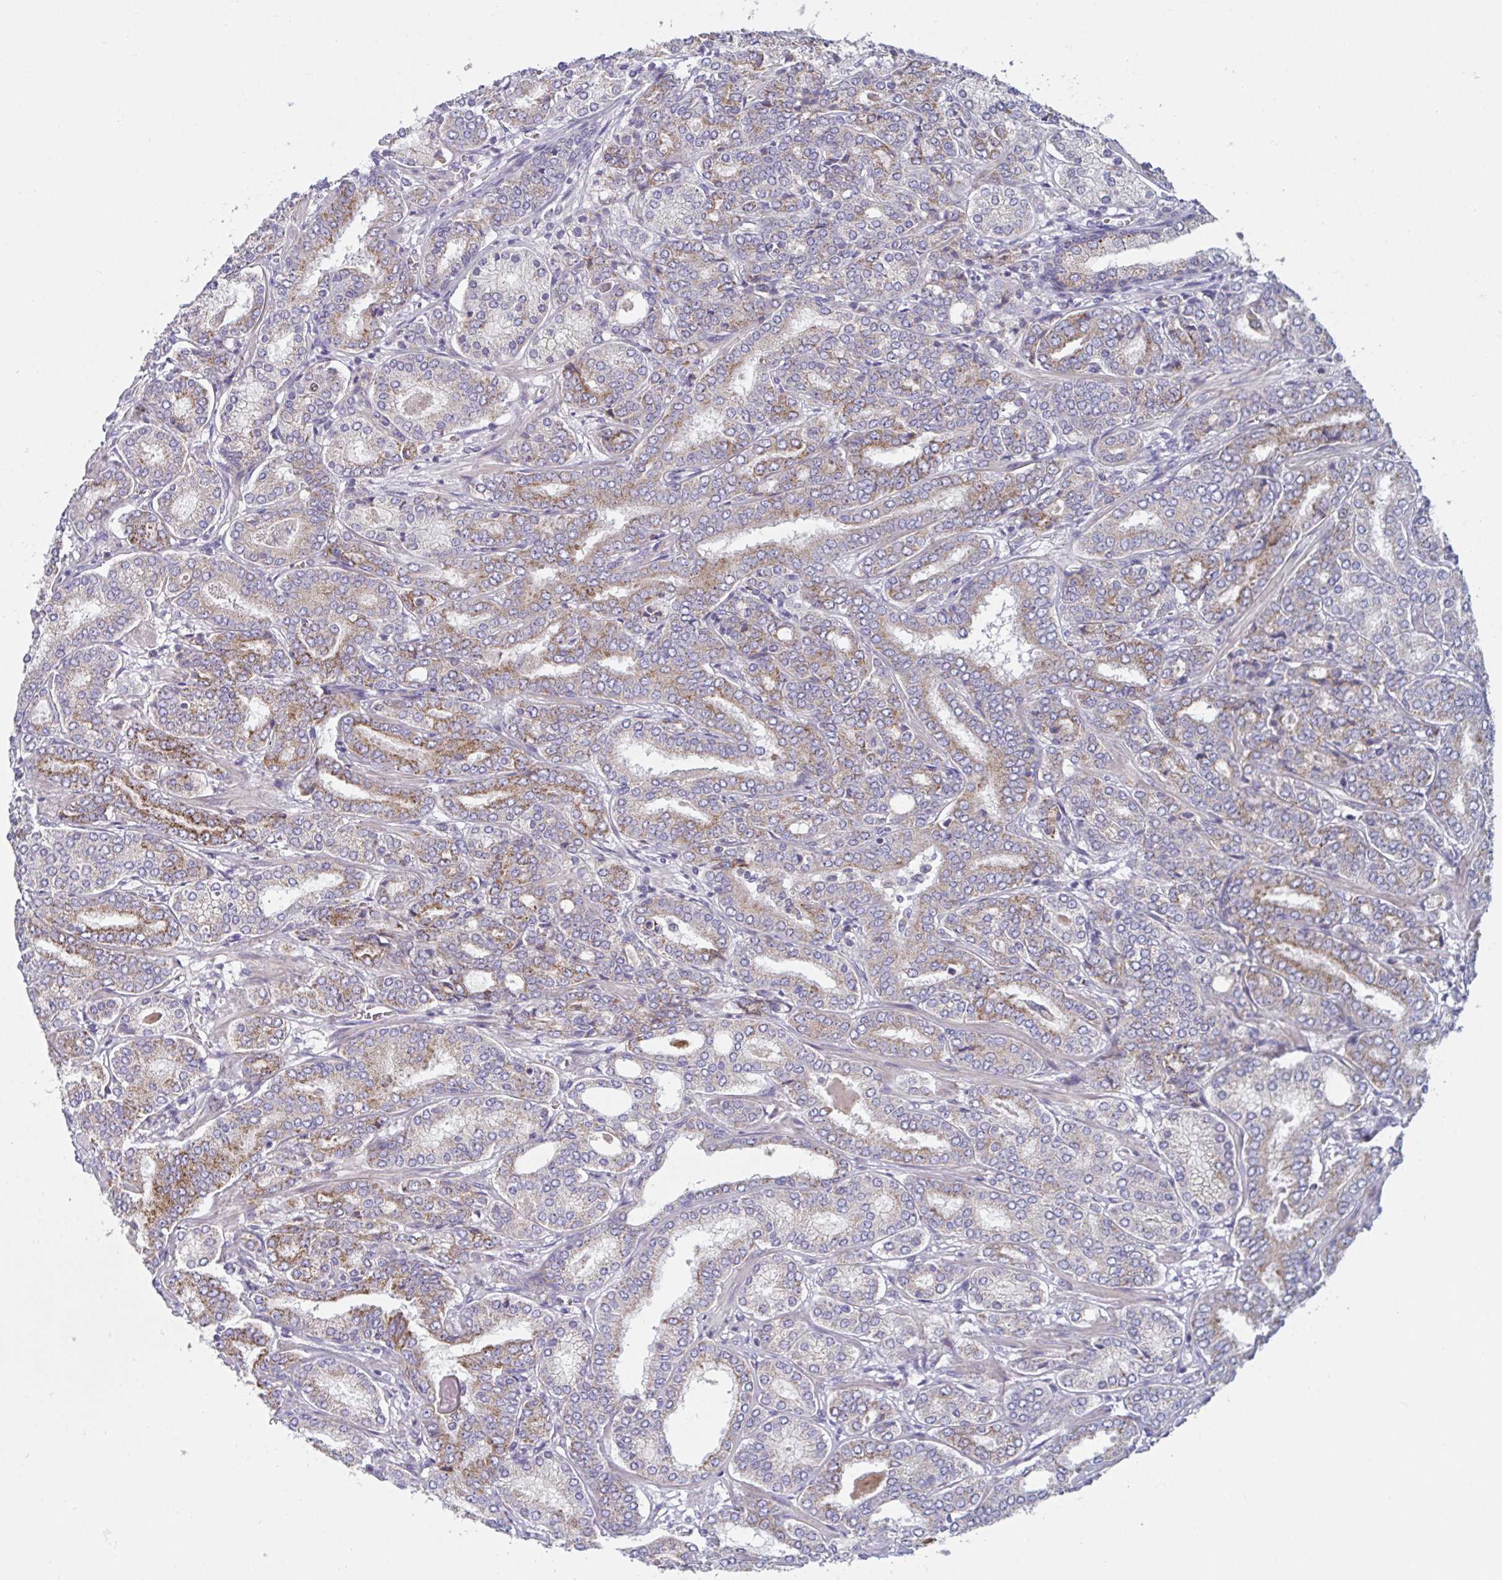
{"staining": {"intensity": "moderate", "quantity": "25%-75%", "location": "cytoplasmic/membranous"}, "tissue": "prostate cancer", "cell_type": "Tumor cells", "image_type": "cancer", "snomed": [{"axis": "morphology", "description": "Adenocarcinoma, High grade"}, {"axis": "topography", "description": "Prostate"}], "caption": "This histopathology image reveals high-grade adenocarcinoma (prostate) stained with immunohistochemistry (IHC) to label a protein in brown. The cytoplasmic/membranous of tumor cells show moderate positivity for the protein. Nuclei are counter-stained blue.", "gene": "MRPS2", "patient": {"sex": "male", "age": 72}}